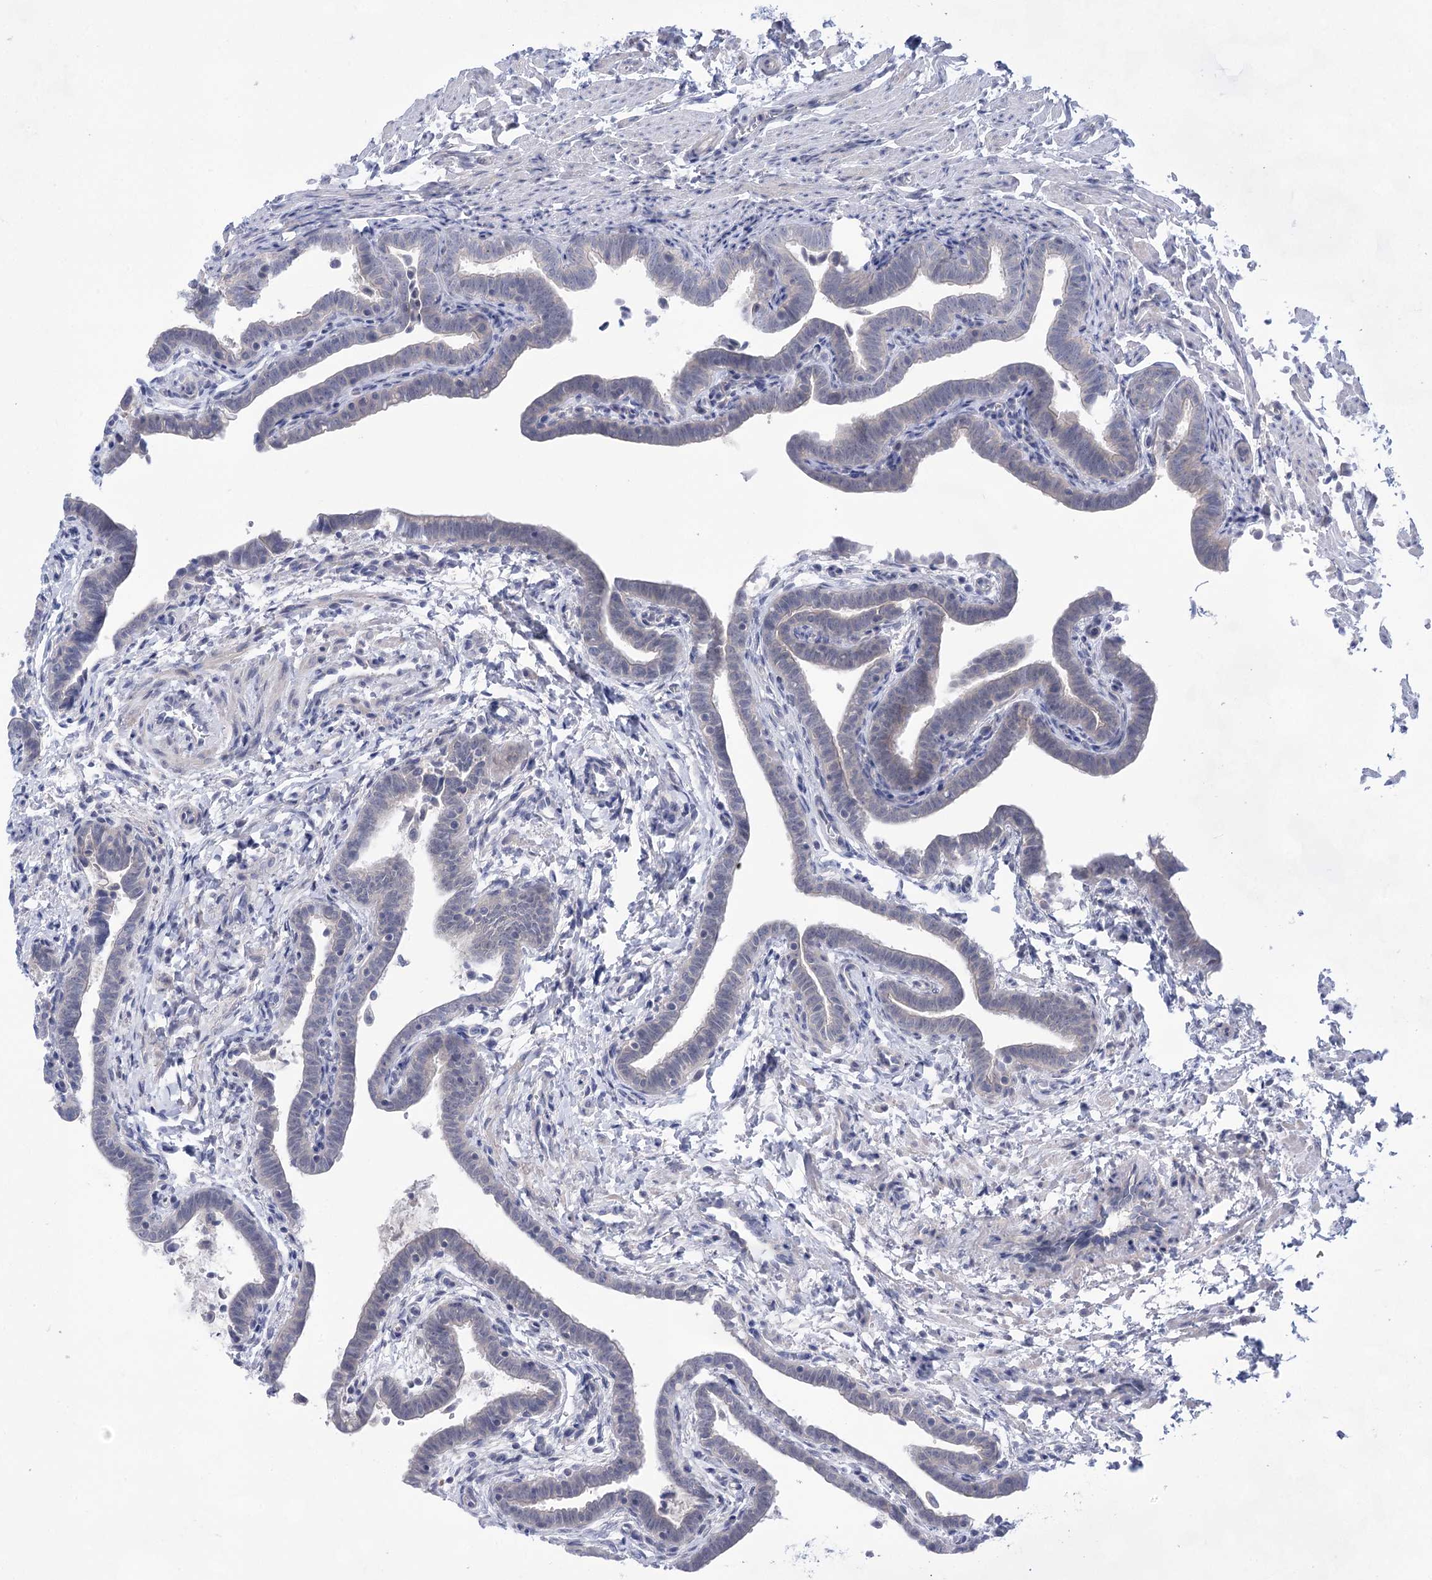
{"staining": {"intensity": "negative", "quantity": "none", "location": "none"}, "tissue": "fallopian tube", "cell_type": "Glandular cells", "image_type": "normal", "snomed": [{"axis": "morphology", "description": "Normal tissue, NOS"}, {"axis": "topography", "description": "Fallopian tube"}], "caption": "This is an immunohistochemistry micrograph of unremarkable fallopian tube. There is no expression in glandular cells.", "gene": "LALBA", "patient": {"sex": "female", "age": 36}}